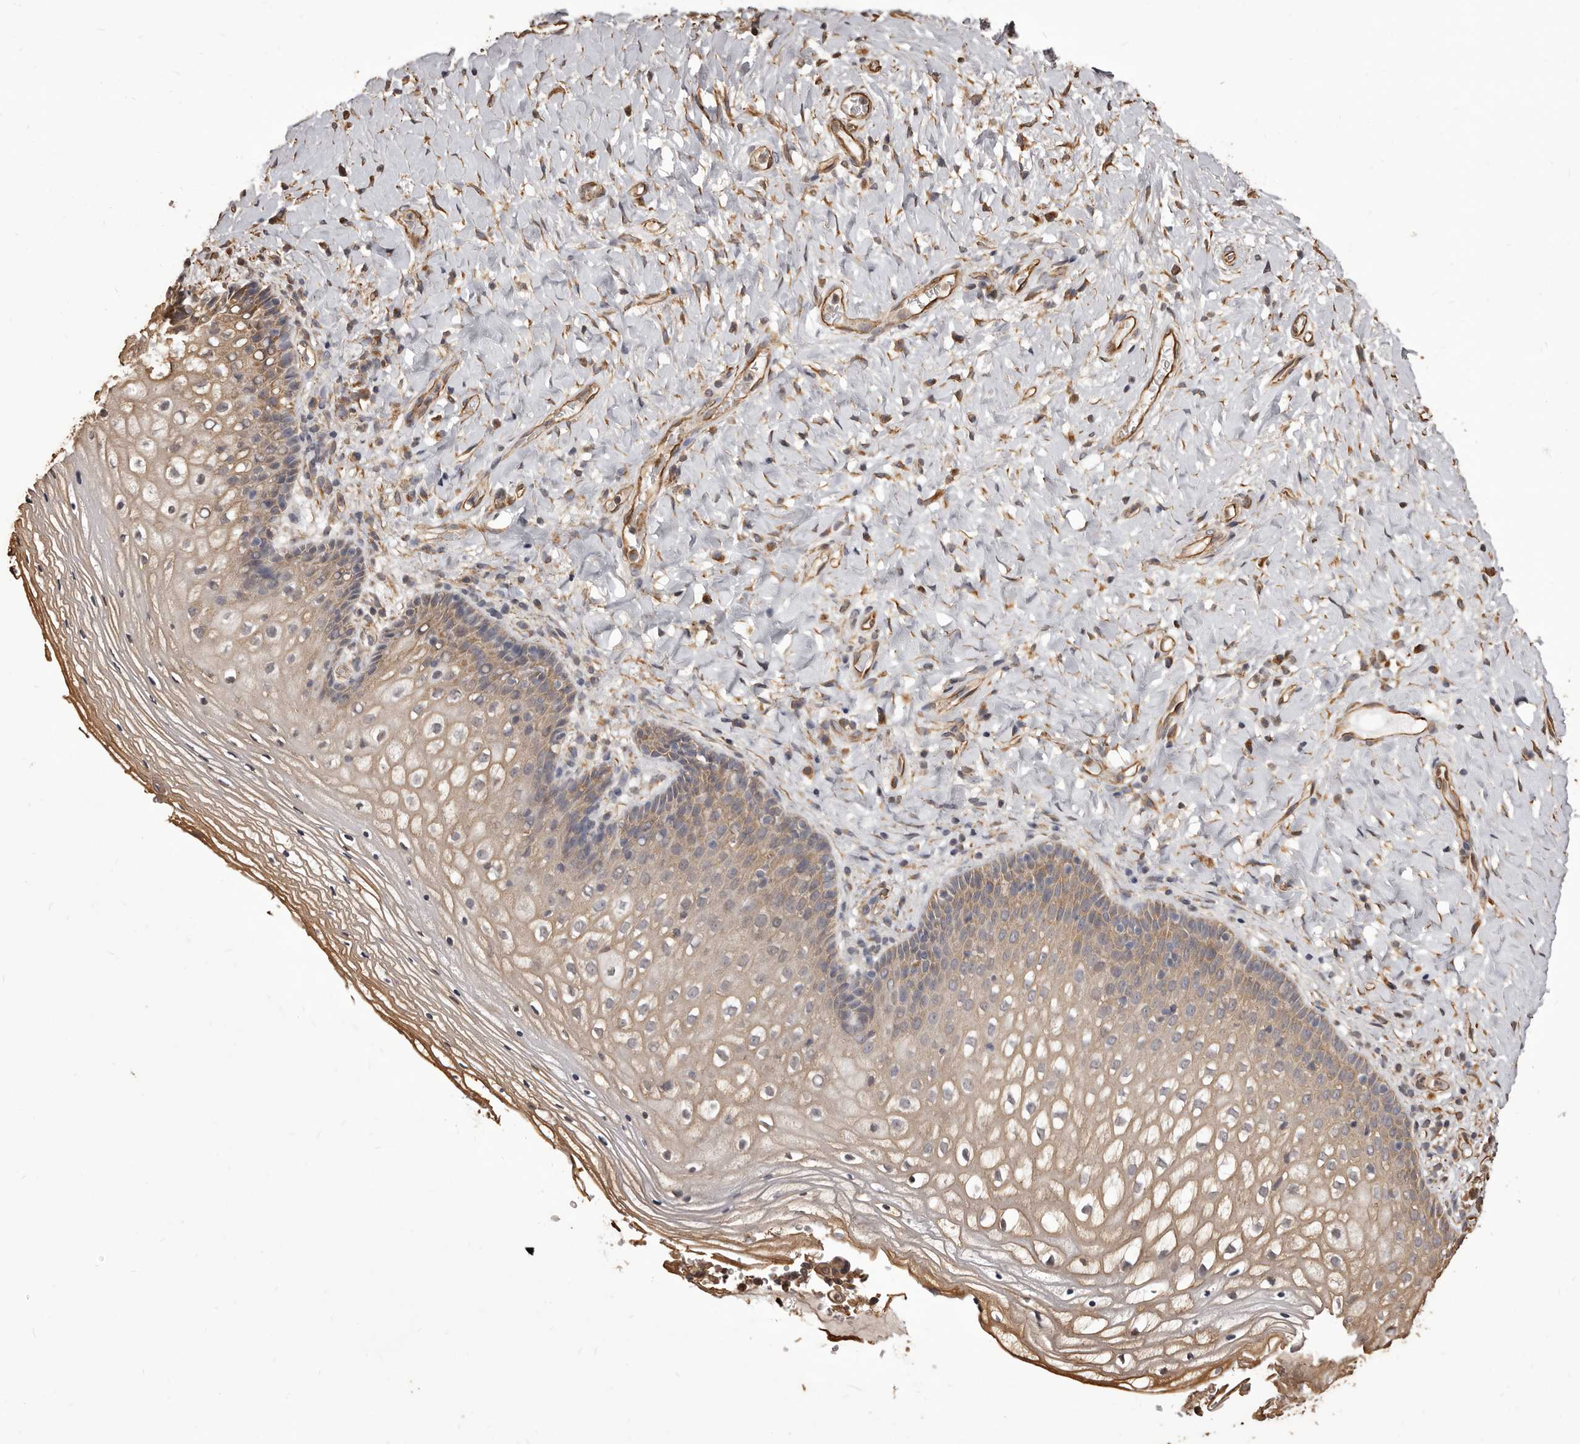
{"staining": {"intensity": "weak", "quantity": "25%-75%", "location": "cytoplasmic/membranous"}, "tissue": "vagina", "cell_type": "Squamous epithelial cells", "image_type": "normal", "snomed": [{"axis": "morphology", "description": "Normal tissue, NOS"}, {"axis": "topography", "description": "Vagina"}], "caption": "Vagina stained with DAB IHC reveals low levels of weak cytoplasmic/membranous expression in approximately 25%-75% of squamous epithelial cells.", "gene": "ALPK1", "patient": {"sex": "female", "age": 60}}